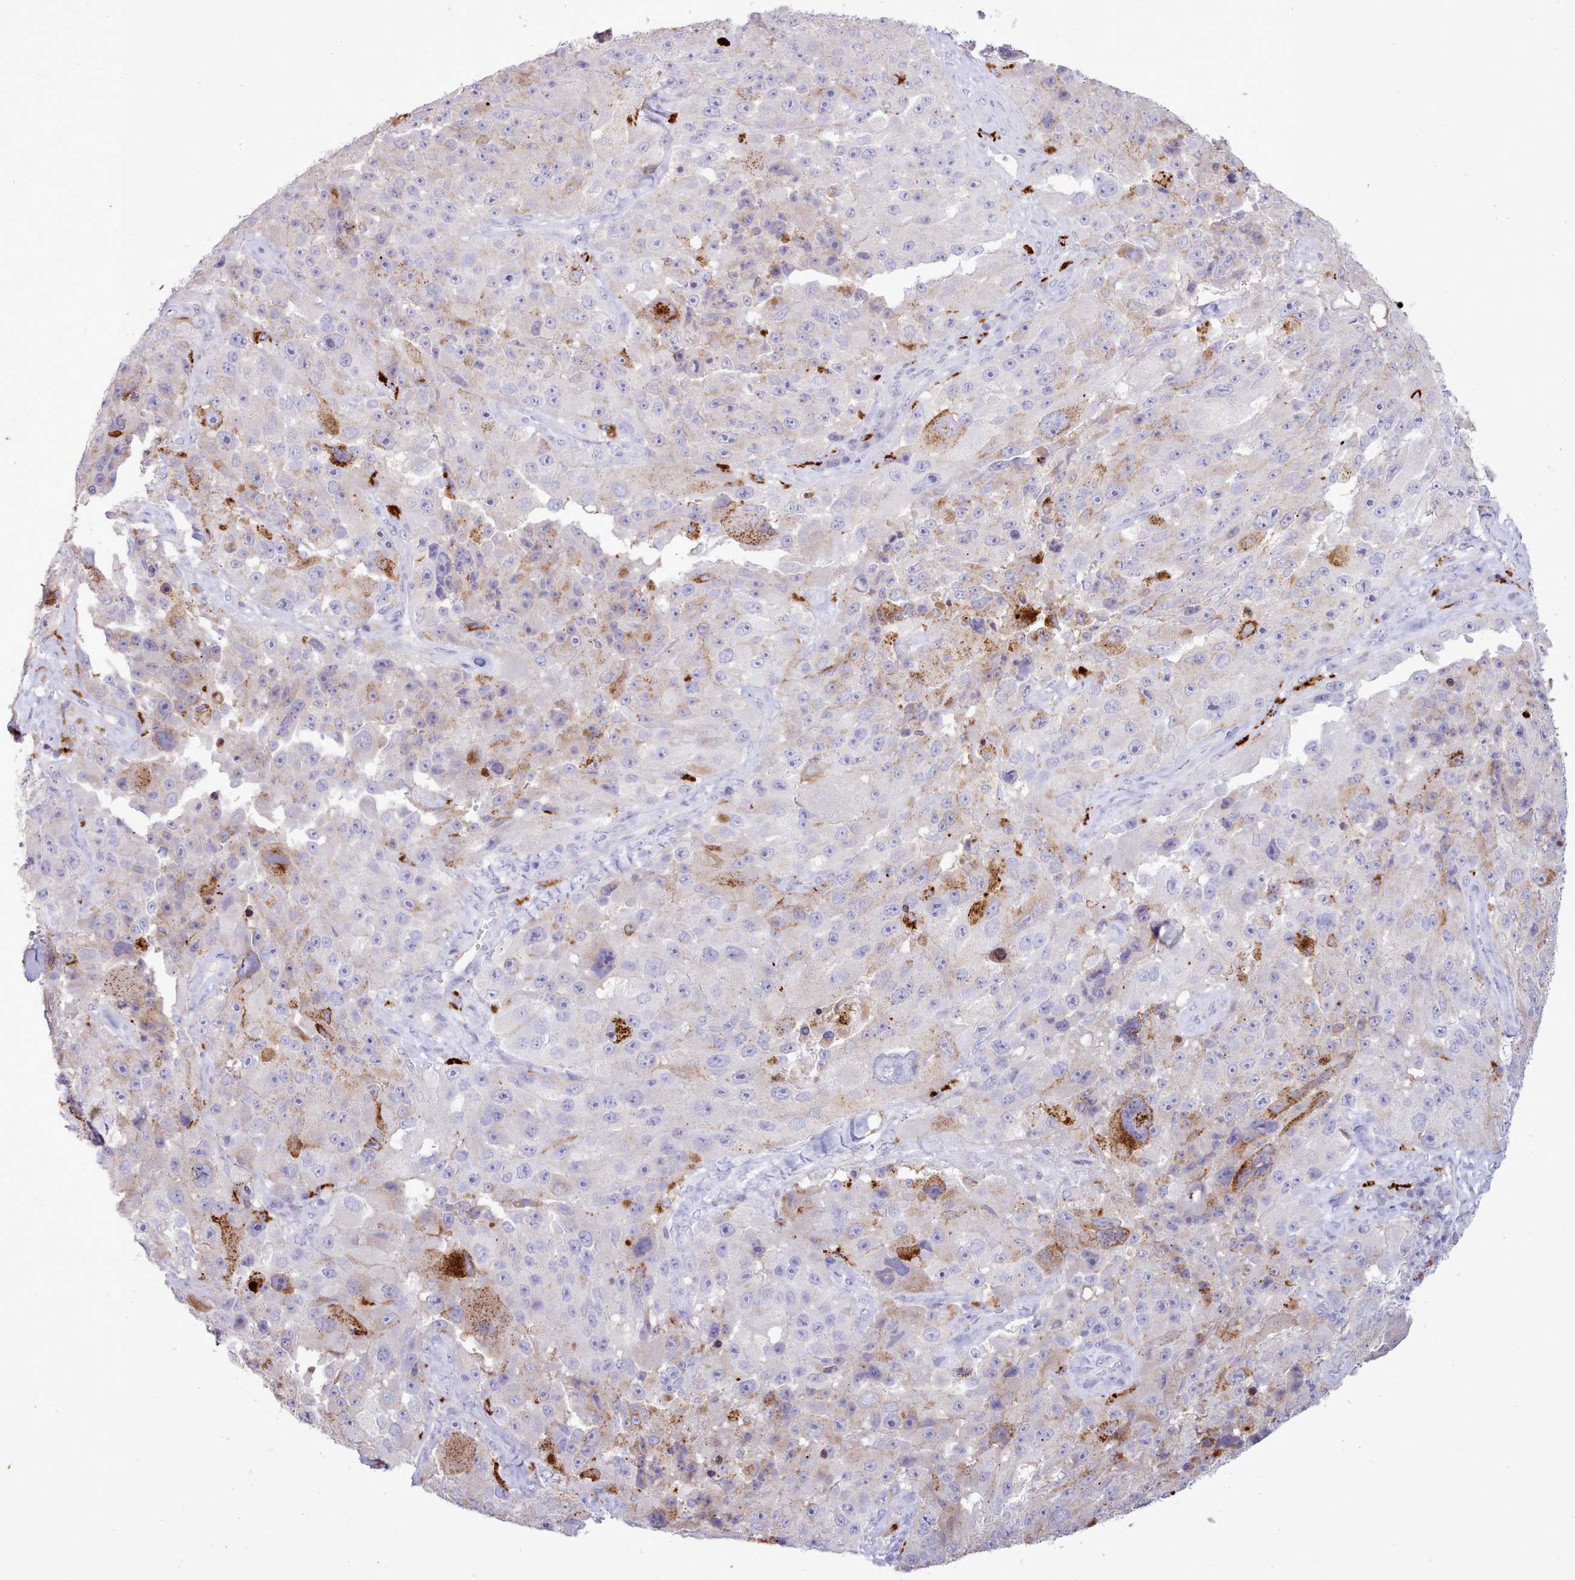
{"staining": {"intensity": "strong", "quantity": "<25%", "location": "cytoplasmic/membranous"}, "tissue": "melanoma", "cell_type": "Tumor cells", "image_type": "cancer", "snomed": [{"axis": "morphology", "description": "Malignant melanoma, Metastatic site"}, {"axis": "topography", "description": "Lymph node"}], "caption": "Protein staining of malignant melanoma (metastatic site) tissue reveals strong cytoplasmic/membranous positivity in about <25% of tumor cells. (Stains: DAB in brown, nuclei in blue, Microscopy: brightfield microscopy at high magnification).", "gene": "SRD5A1", "patient": {"sex": "male", "age": 62}}